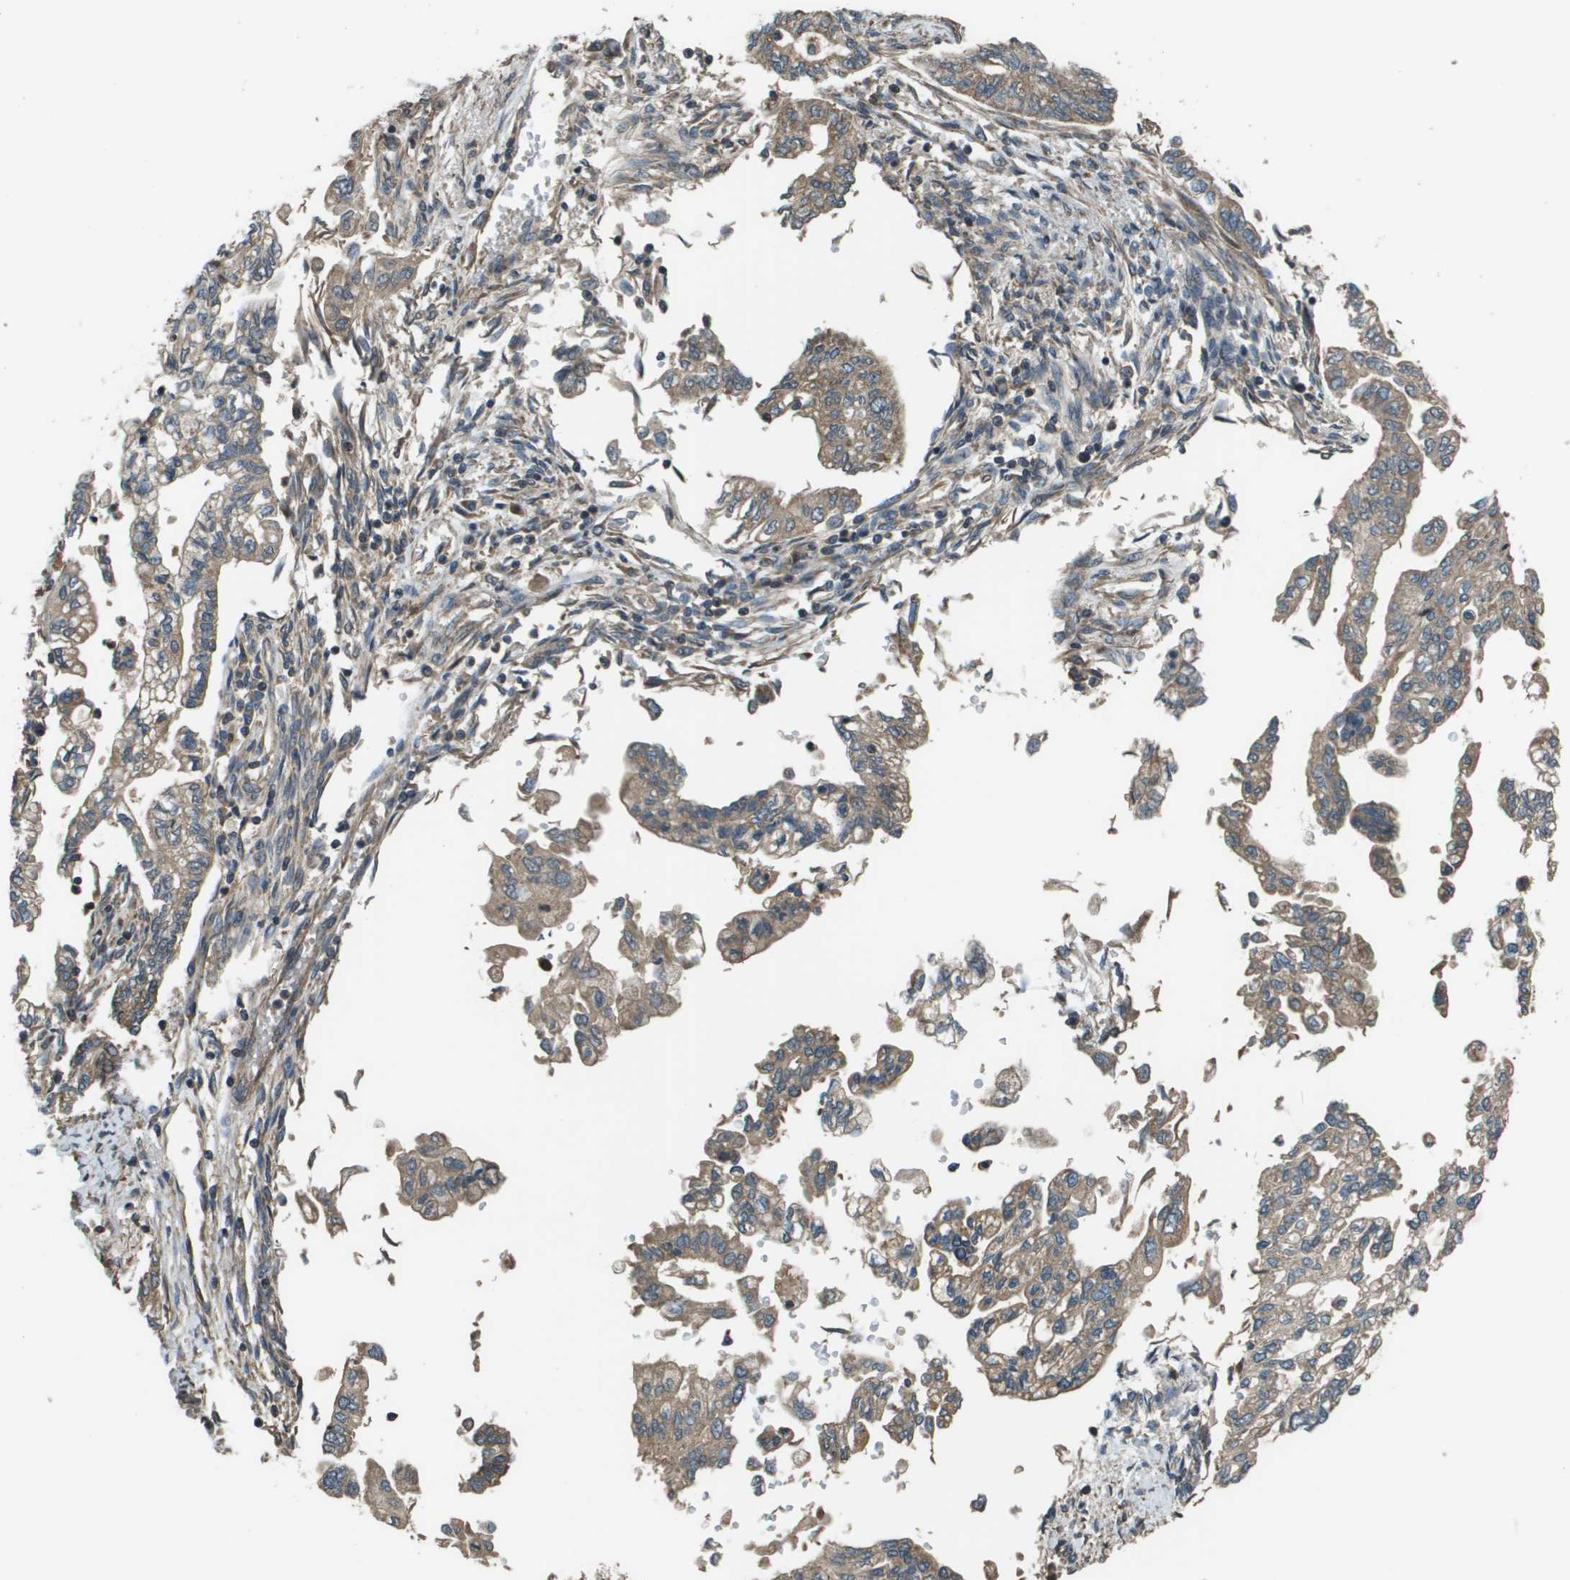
{"staining": {"intensity": "moderate", "quantity": ">75%", "location": "cytoplasmic/membranous"}, "tissue": "pancreatic cancer", "cell_type": "Tumor cells", "image_type": "cancer", "snomed": [{"axis": "morphology", "description": "Normal tissue, NOS"}, {"axis": "topography", "description": "Pancreas"}], "caption": "Human pancreatic cancer stained for a protein (brown) shows moderate cytoplasmic/membranous positive positivity in approximately >75% of tumor cells.", "gene": "PLPBP", "patient": {"sex": "male", "age": 42}}